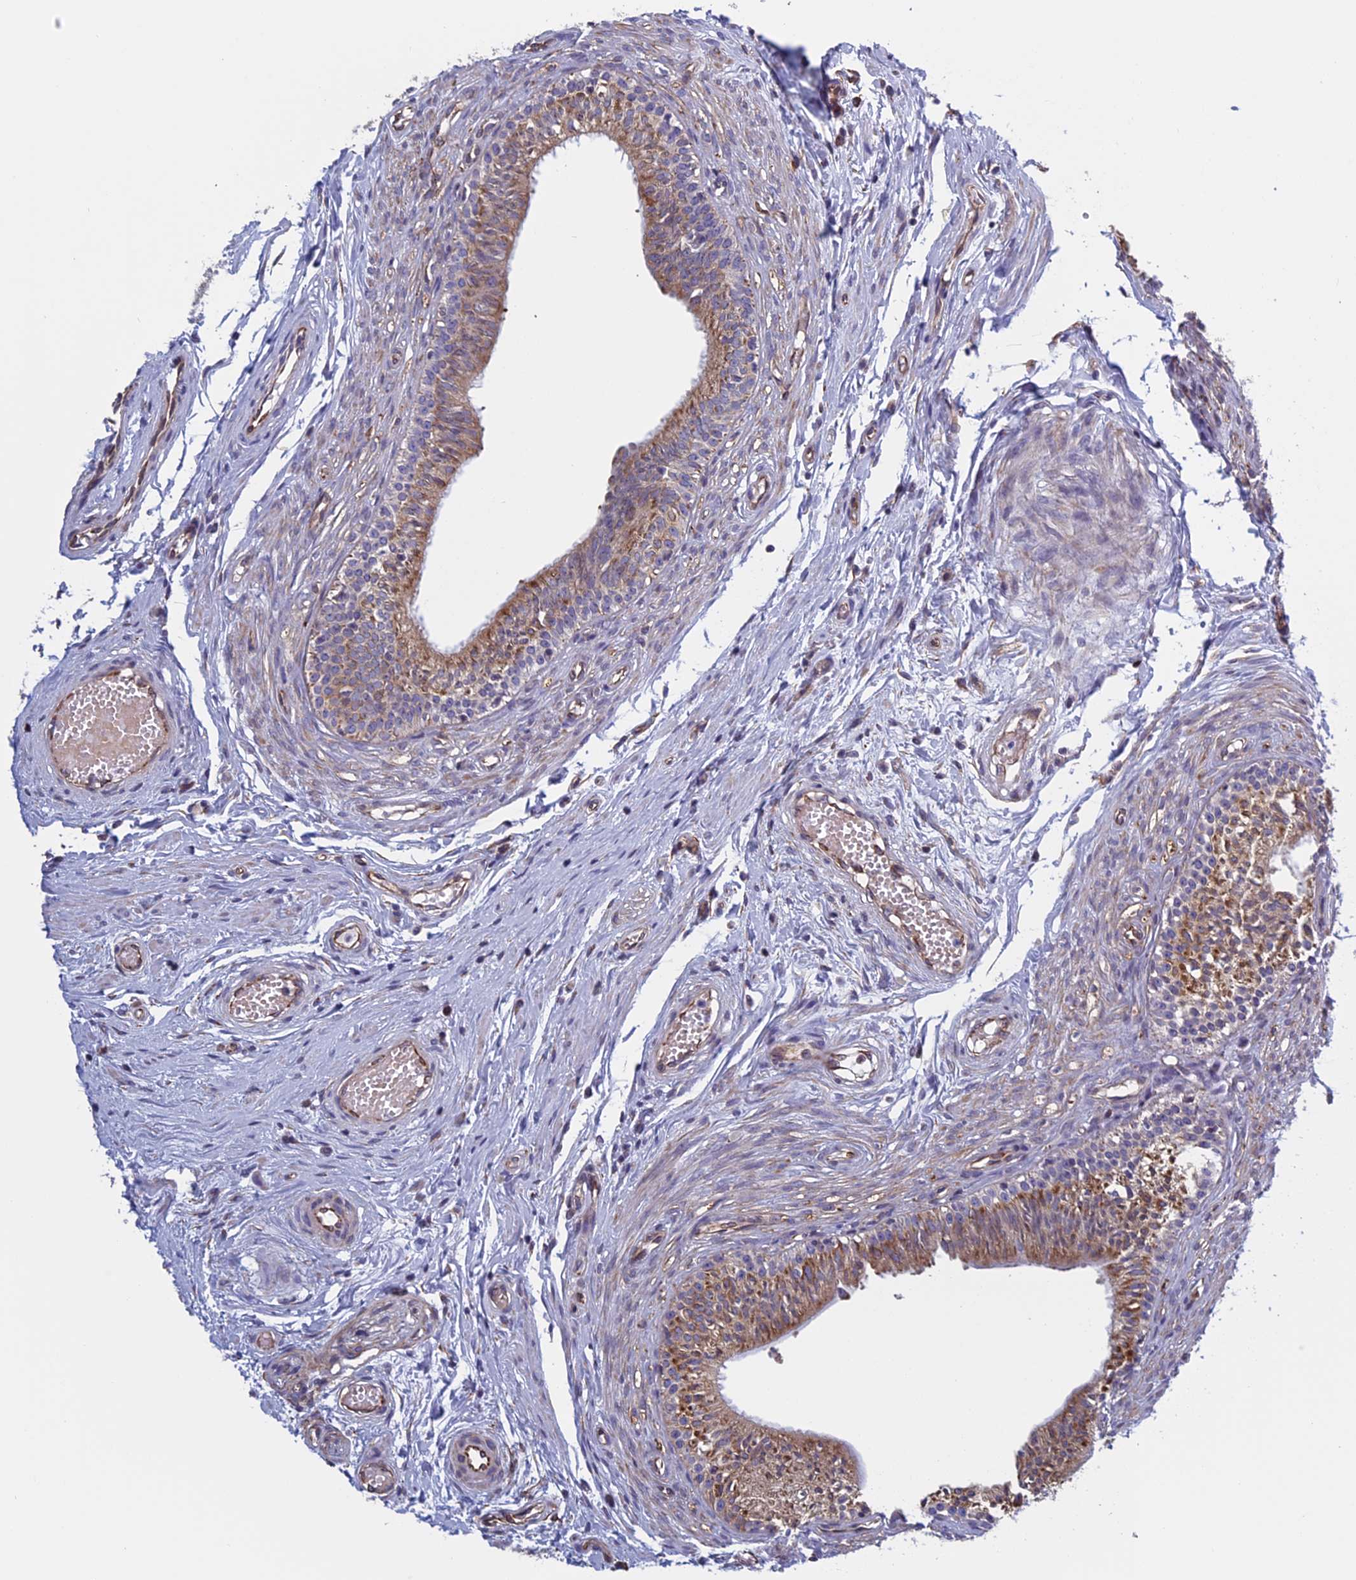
{"staining": {"intensity": "moderate", "quantity": "<25%", "location": "cytoplasmic/membranous"}, "tissue": "epididymis", "cell_type": "Glandular cells", "image_type": "normal", "snomed": [{"axis": "morphology", "description": "Normal tissue, NOS"}, {"axis": "topography", "description": "Epididymis, spermatic cord, NOS"}], "caption": "Immunohistochemistry (IHC) of normal human epididymis exhibits low levels of moderate cytoplasmic/membranous positivity in approximately <25% of glandular cells.", "gene": "BCL2L10", "patient": {"sex": "male", "age": 22}}